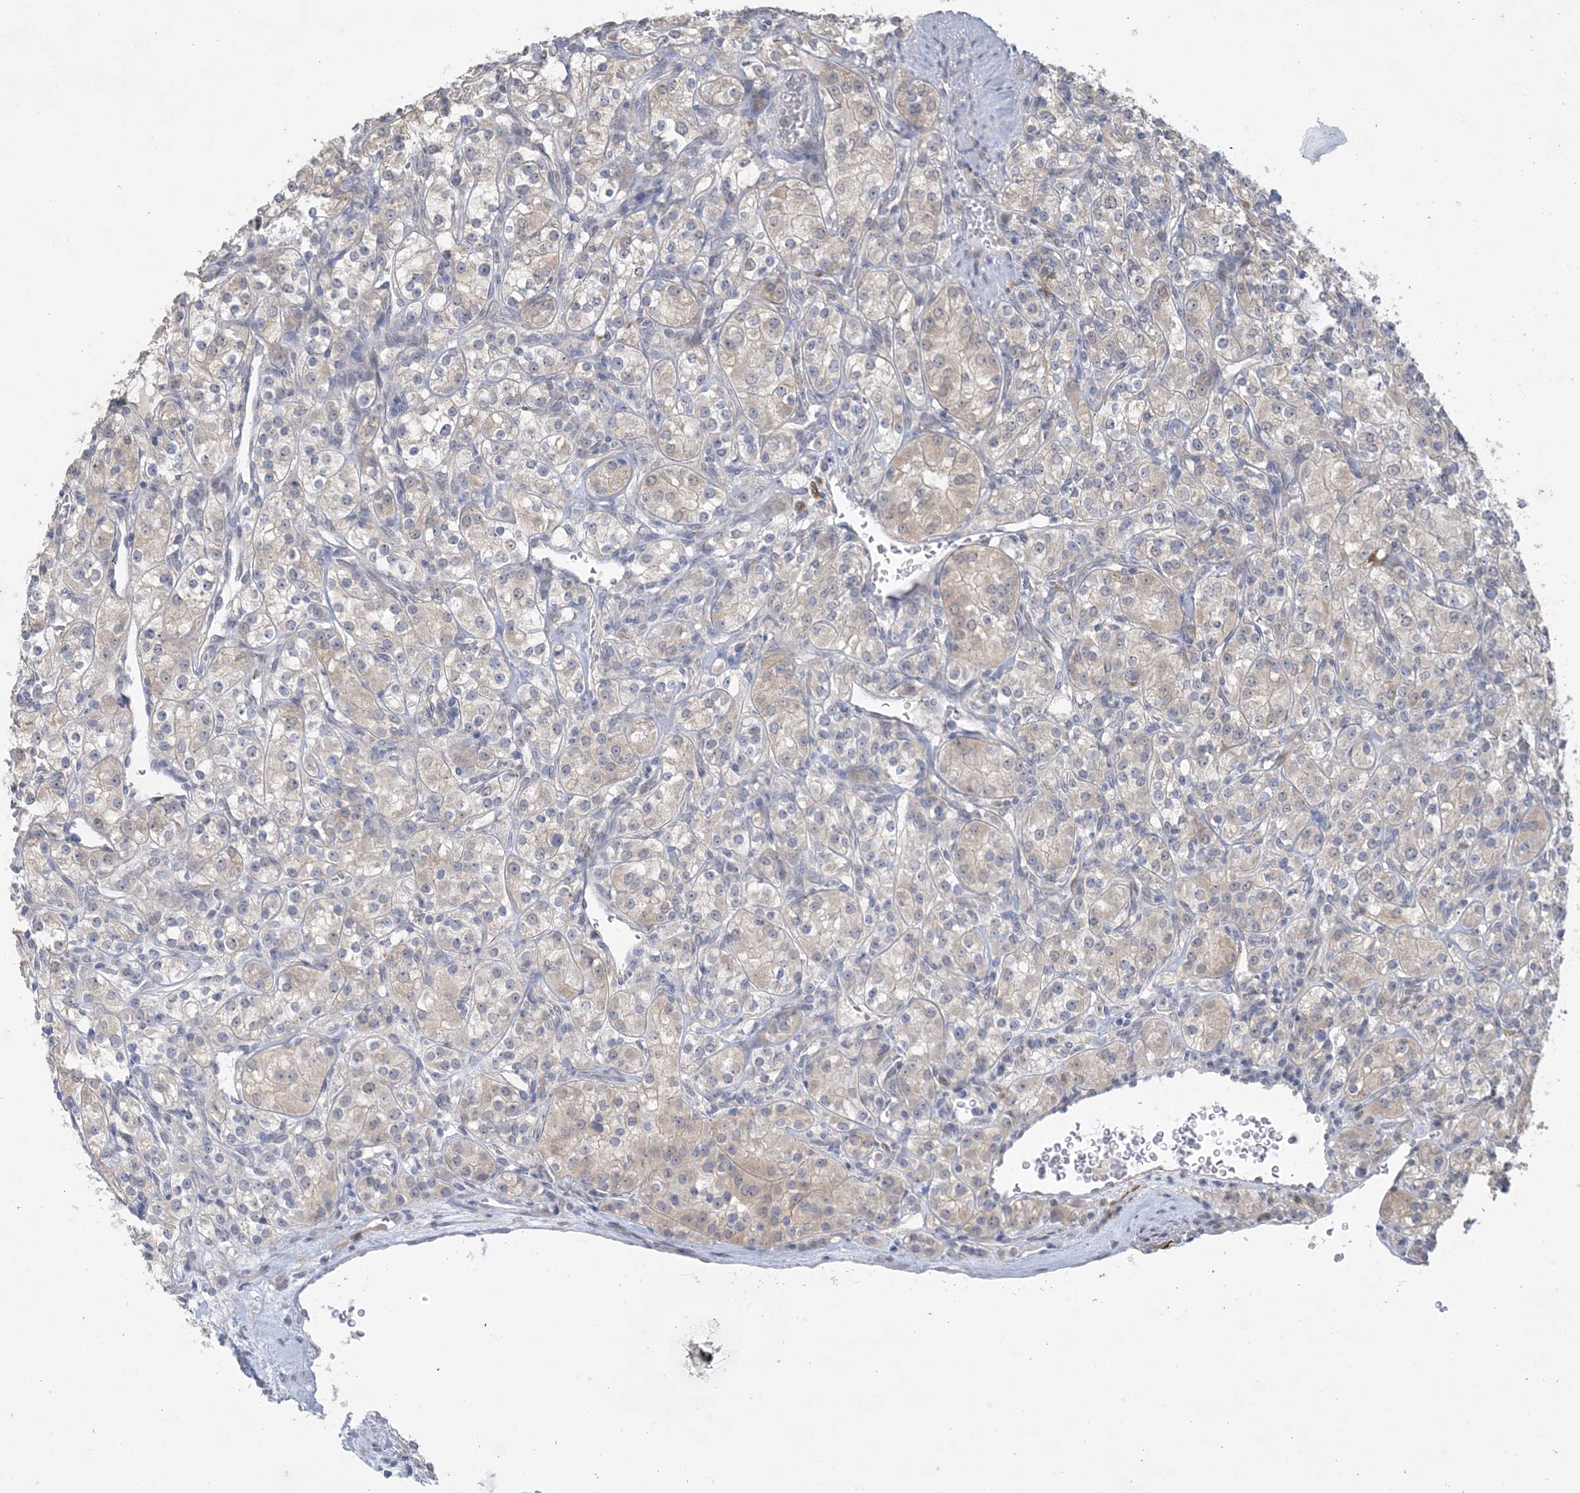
{"staining": {"intensity": "negative", "quantity": "none", "location": "none"}, "tissue": "renal cancer", "cell_type": "Tumor cells", "image_type": "cancer", "snomed": [{"axis": "morphology", "description": "Adenocarcinoma, NOS"}, {"axis": "topography", "description": "Kidney"}], "caption": "Tumor cells show no significant positivity in renal adenocarcinoma.", "gene": "HMGCS1", "patient": {"sex": "male", "age": 77}}